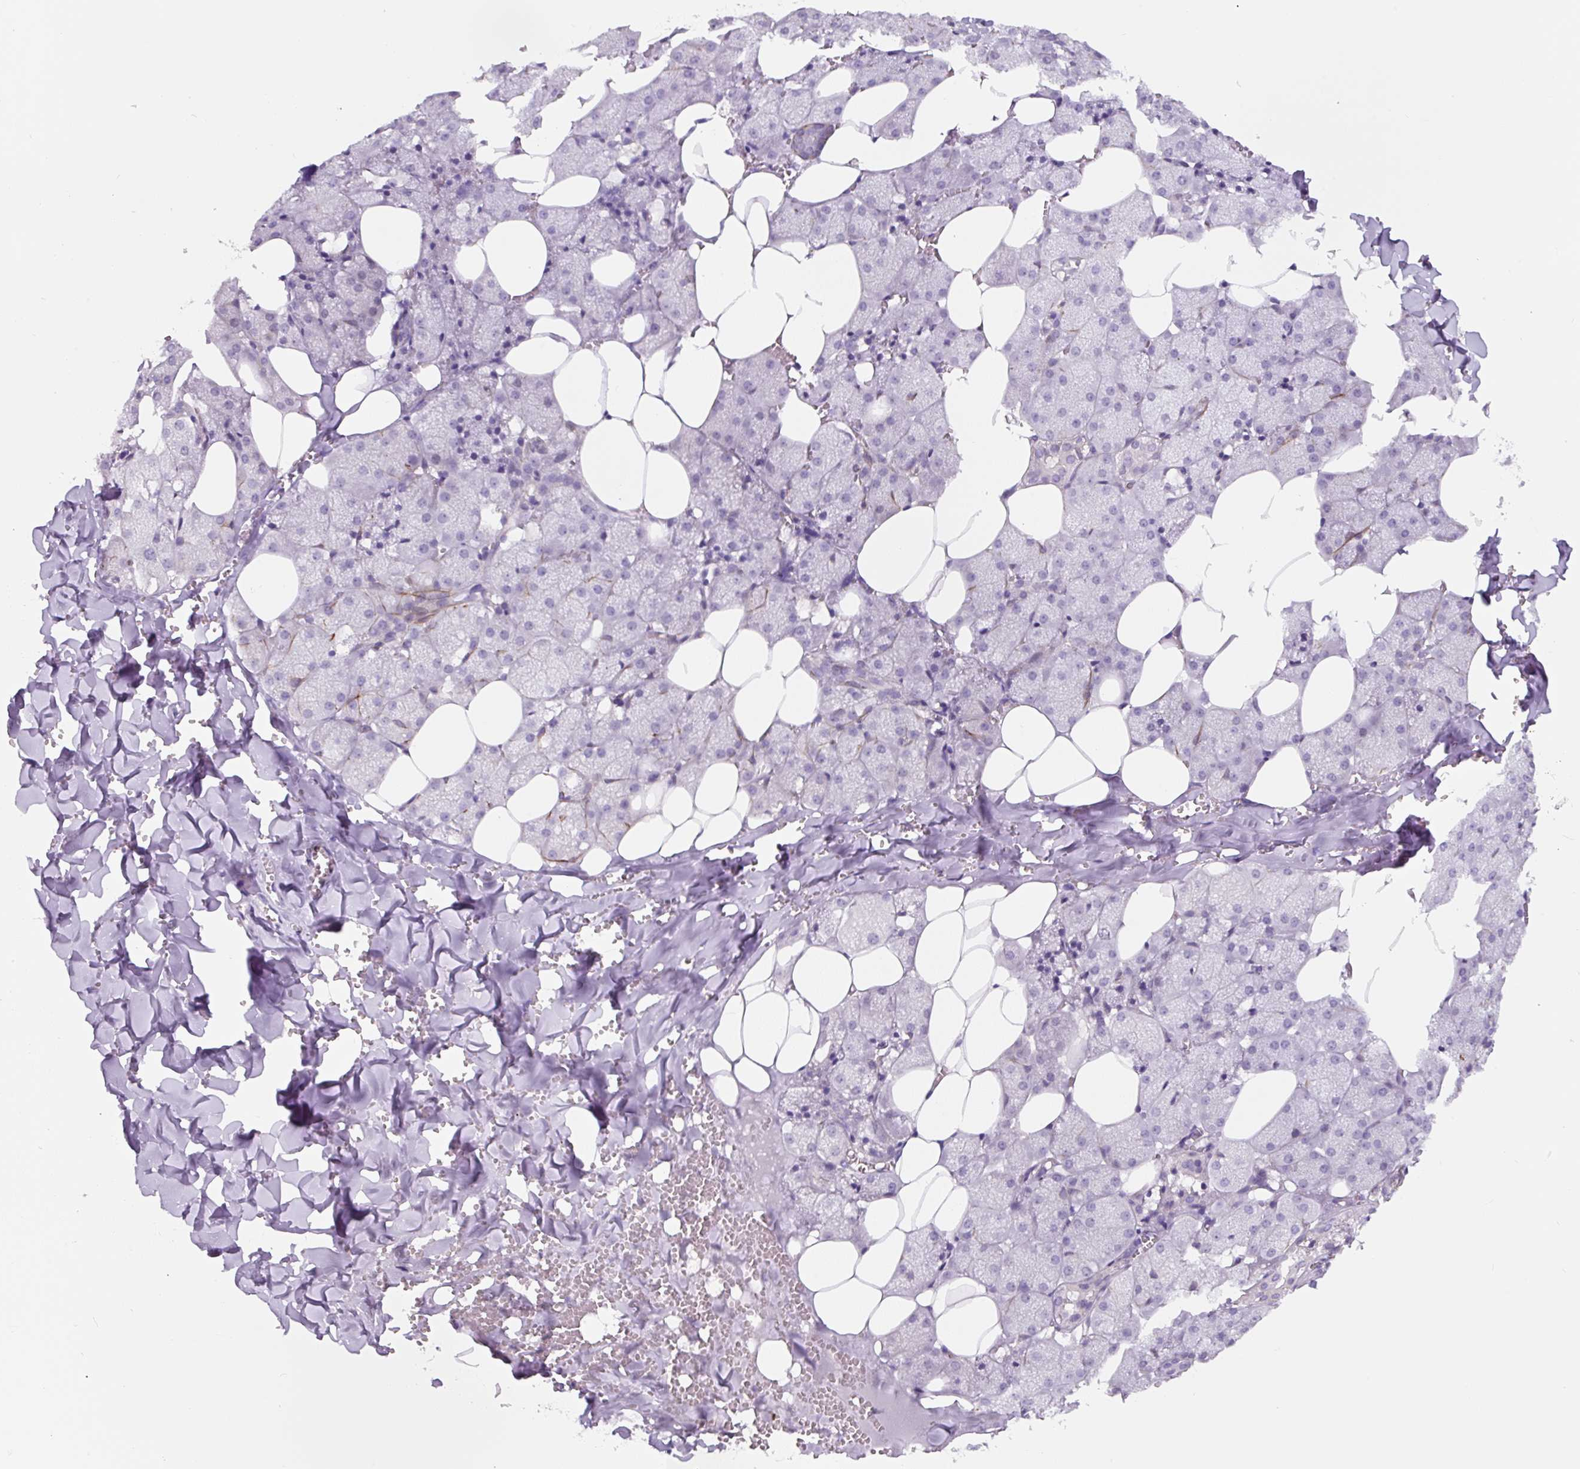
{"staining": {"intensity": "negative", "quantity": "none", "location": "none"}, "tissue": "salivary gland", "cell_type": "Glandular cells", "image_type": "normal", "snomed": [{"axis": "morphology", "description": "Normal tissue, NOS"}, {"axis": "topography", "description": "Salivary gland"}, {"axis": "topography", "description": "Peripheral nerve tissue"}], "caption": "The immunohistochemistry (IHC) photomicrograph has no significant expression in glandular cells of salivary gland. (DAB immunohistochemistry with hematoxylin counter stain).", "gene": "CCL25", "patient": {"sex": "male", "age": 38}}